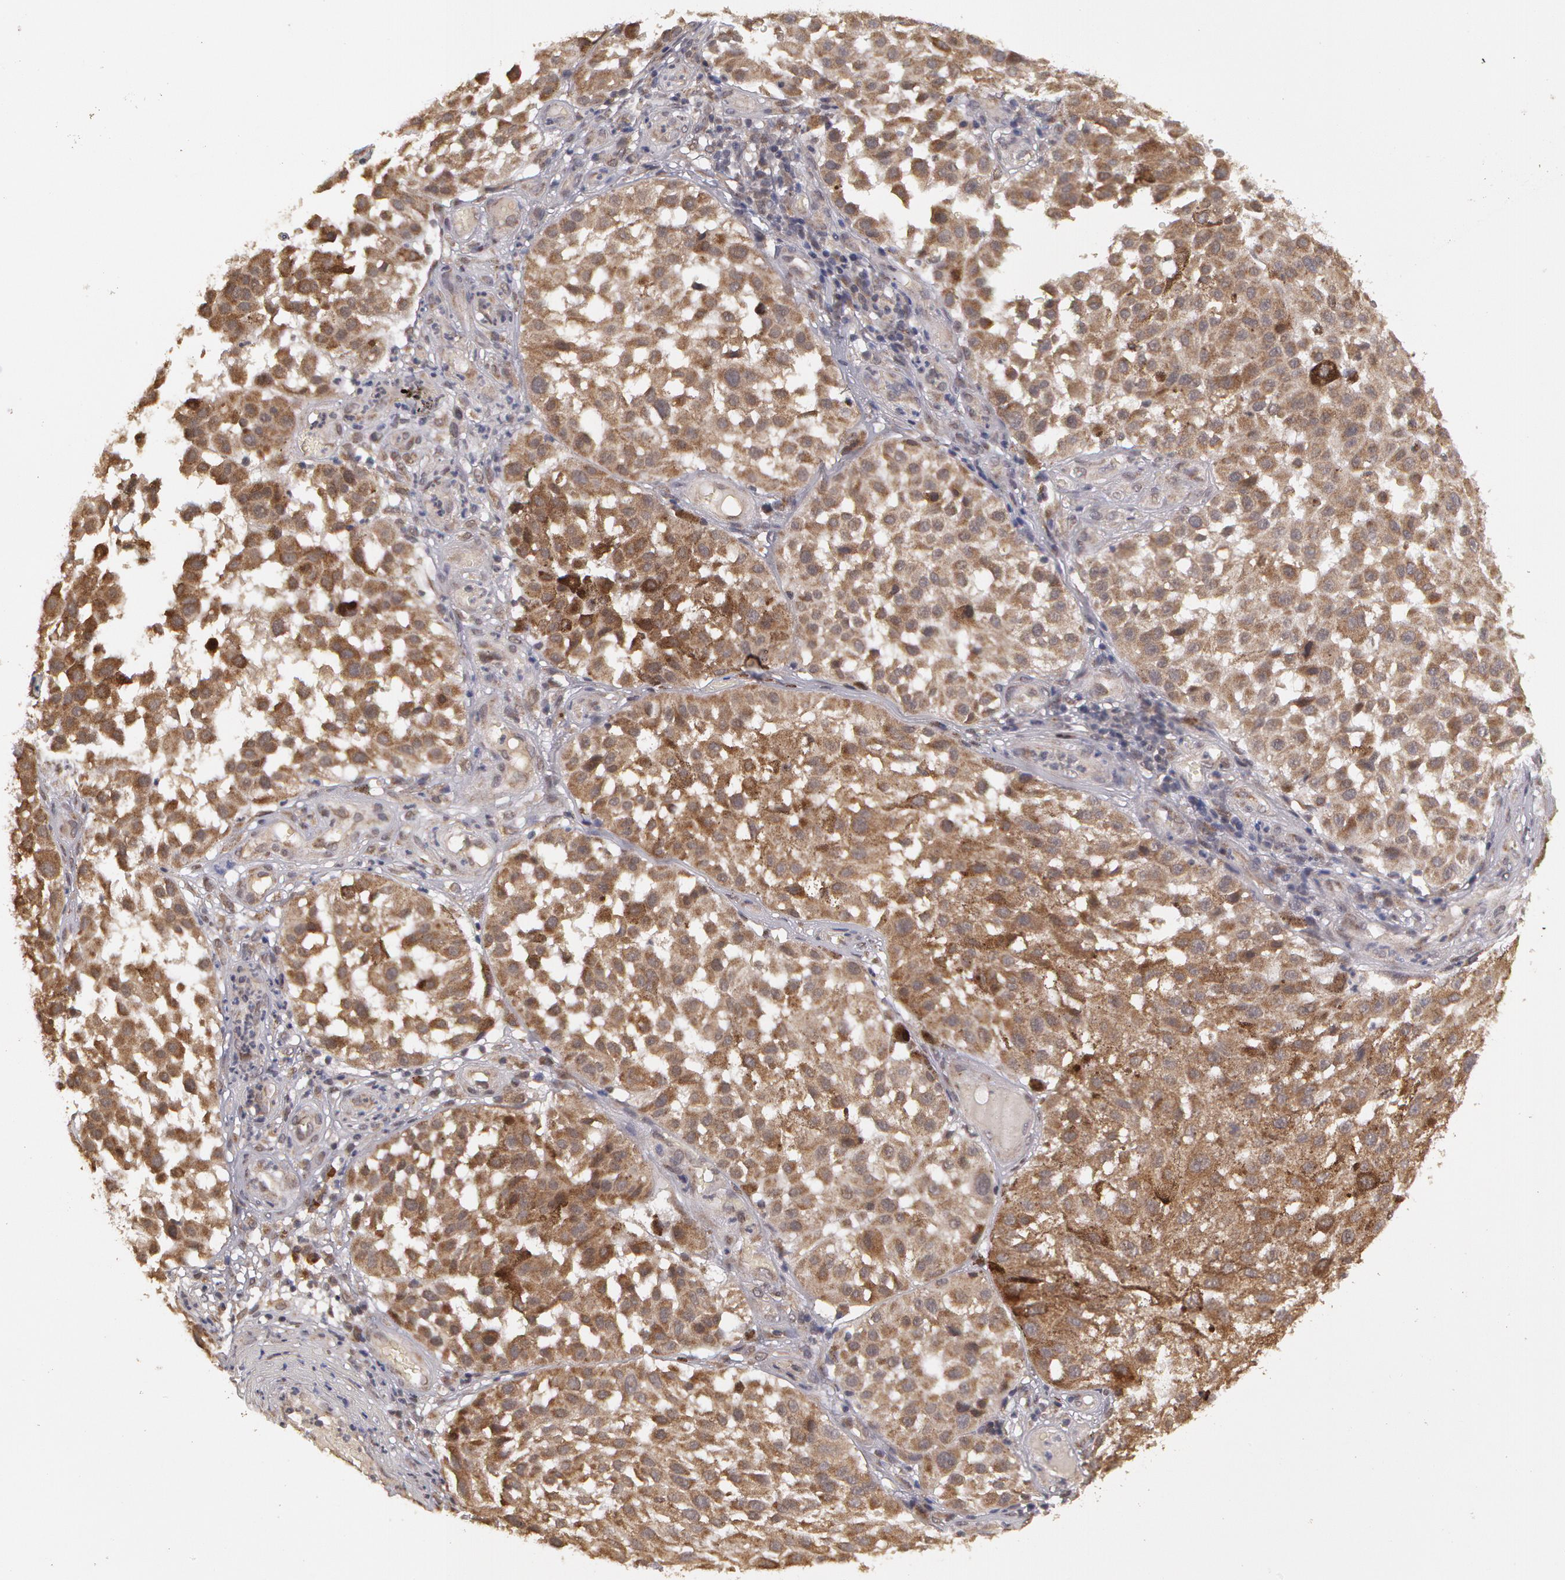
{"staining": {"intensity": "strong", "quantity": ">75%", "location": "cytoplasmic/membranous"}, "tissue": "melanoma", "cell_type": "Tumor cells", "image_type": "cancer", "snomed": [{"axis": "morphology", "description": "Malignant melanoma, NOS"}, {"axis": "topography", "description": "Skin"}], "caption": "Tumor cells show high levels of strong cytoplasmic/membranous staining in approximately >75% of cells in human malignant melanoma. The protein is shown in brown color, while the nuclei are stained blue.", "gene": "GLIS1", "patient": {"sex": "female", "age": 64}}